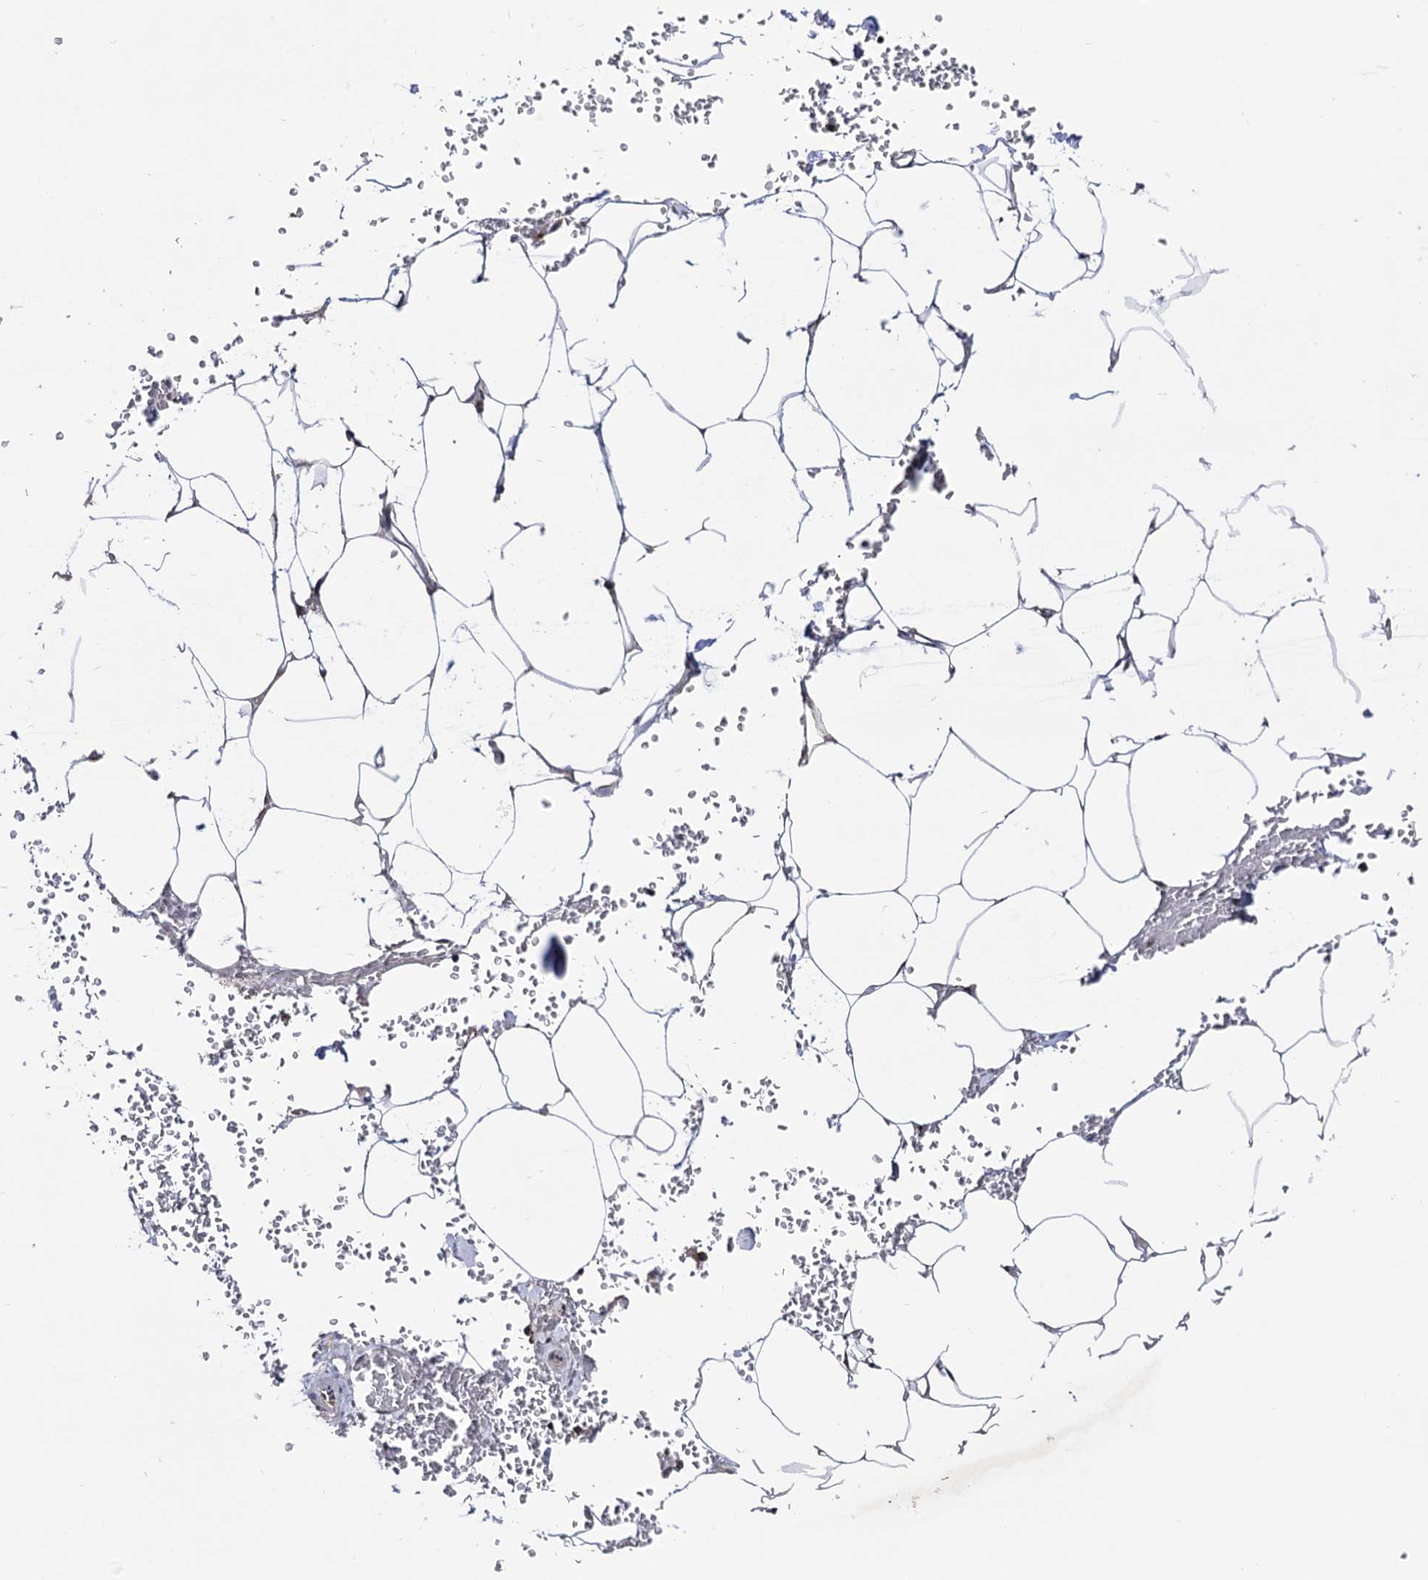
{"staining": {"intensity": "strong", "quantity": "25%-75%", "location": "cytoplasmic/membranous"}, "tissue": "adipose tissue", "cell_type": "Adipocytes", "image_type": "normal", "snomed": [{"axis": "morphology", "description": "Normal tissue, NOS"}, {"axis": "topography", "description": "Gallbladder"}, {"axis": "topography", "description": "Peripheral nerve tissue"}], "caption": "A brown stain highlights strong cytoplasmic/membranous expression of a protein in adipocytes of benign human adipose tissue.", "gene": "MICAL2", "patient": {"sex": "male", "age": 38}}